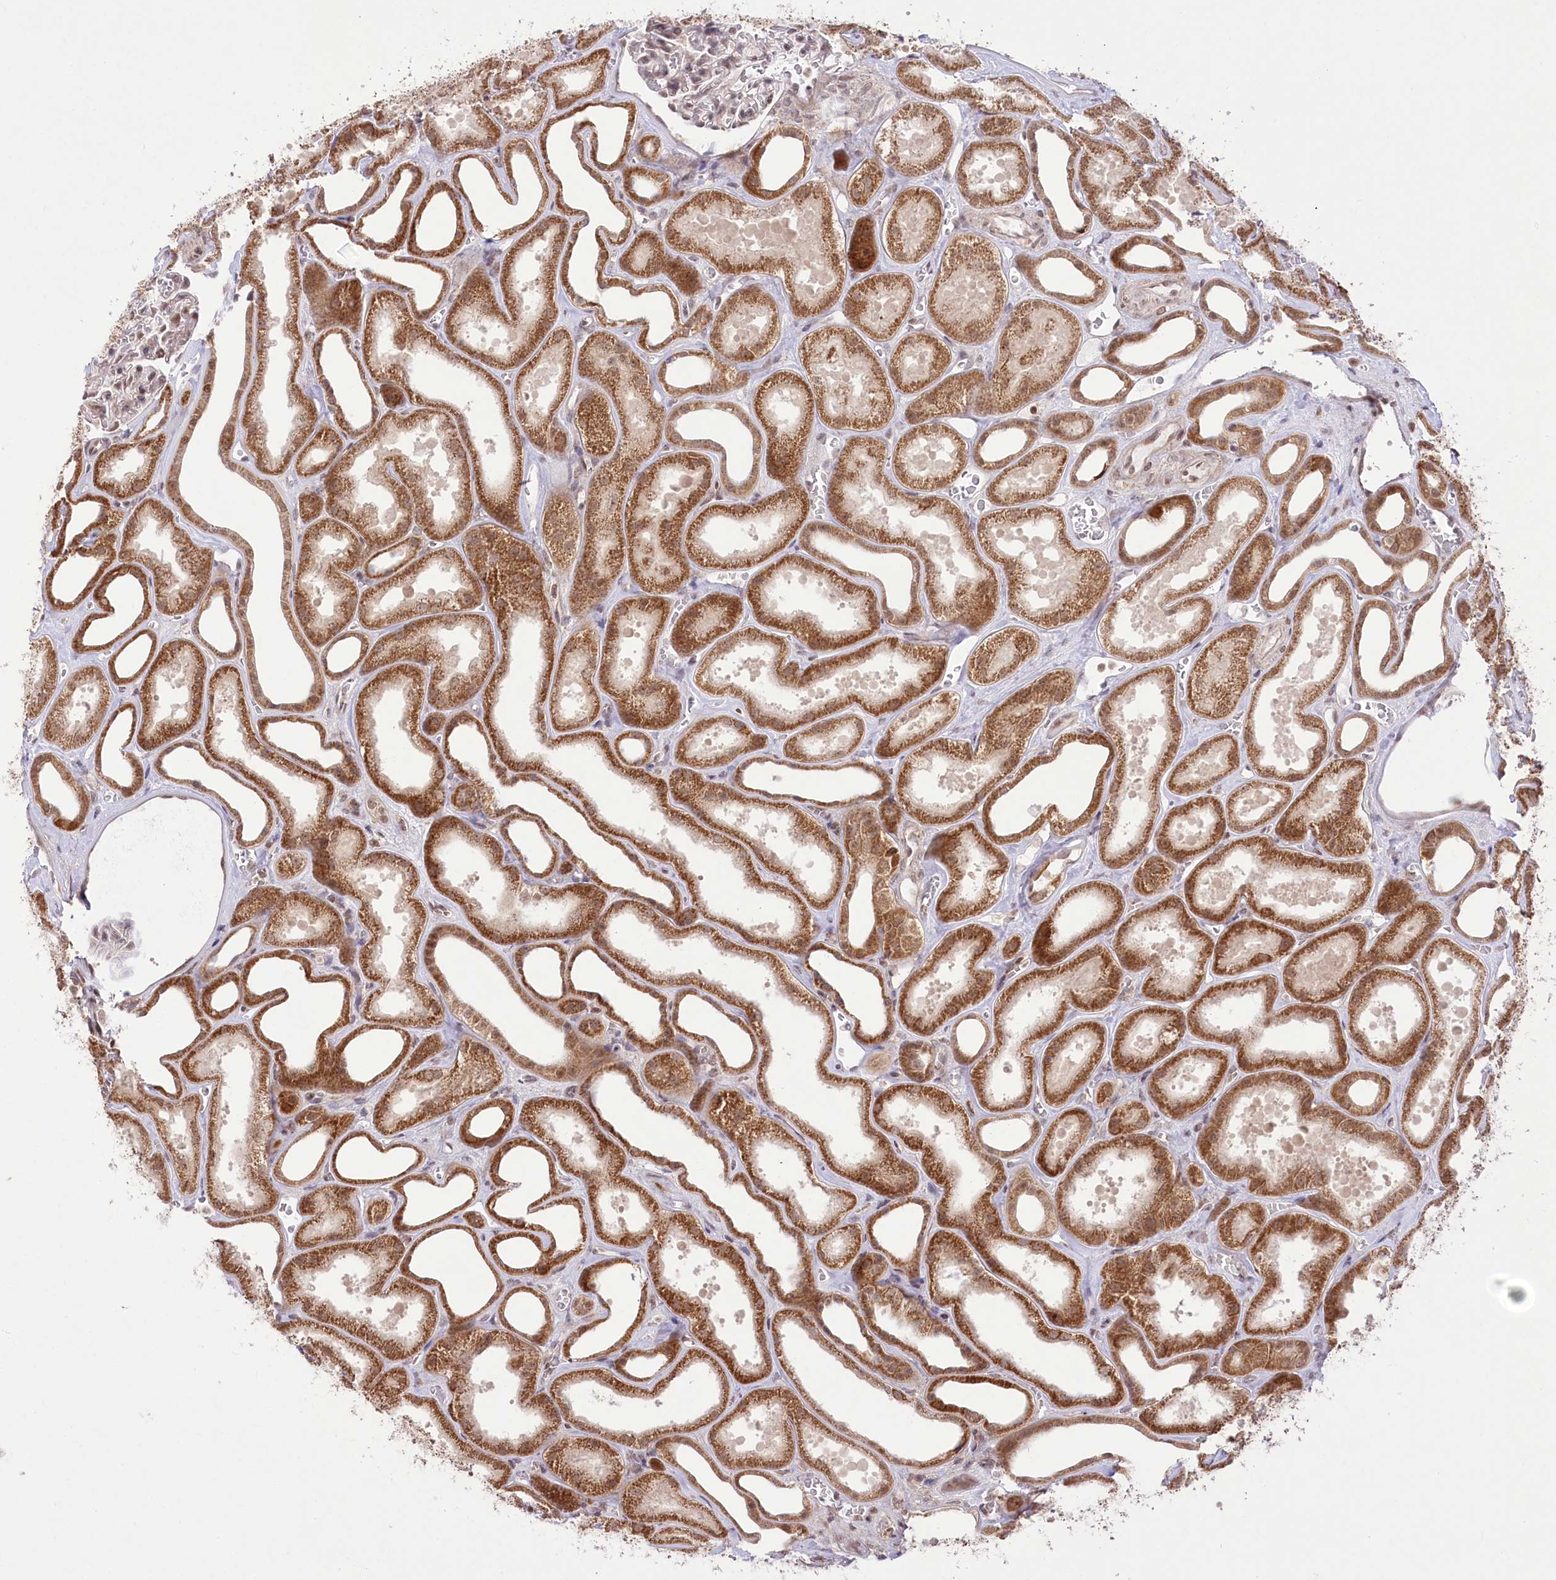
{"staining": {"intensity": "moderate", "quantity": "25%-75%", "location": "nuclear"}, "tissue": "kidney", "cell_type": "Cells in glomeruli", "image_type": "normal", "snomed": [{"axis": "morphology", "description": "Normal tissue, NOS"}, {"axis": "morphology", "description": "Adenocarcinoma, NOS"}, {"axis": "topography", "description": "Kidney"}], "caption": "An immunohistochemistry (IHC) micrograph of benign tissue is shown. Protein staining in brown labels moderate nuclear positivity in kidney within cells in glomeruli.", "gene": "ZMAT2", "patient": {"sex": "female", "age": 68}}